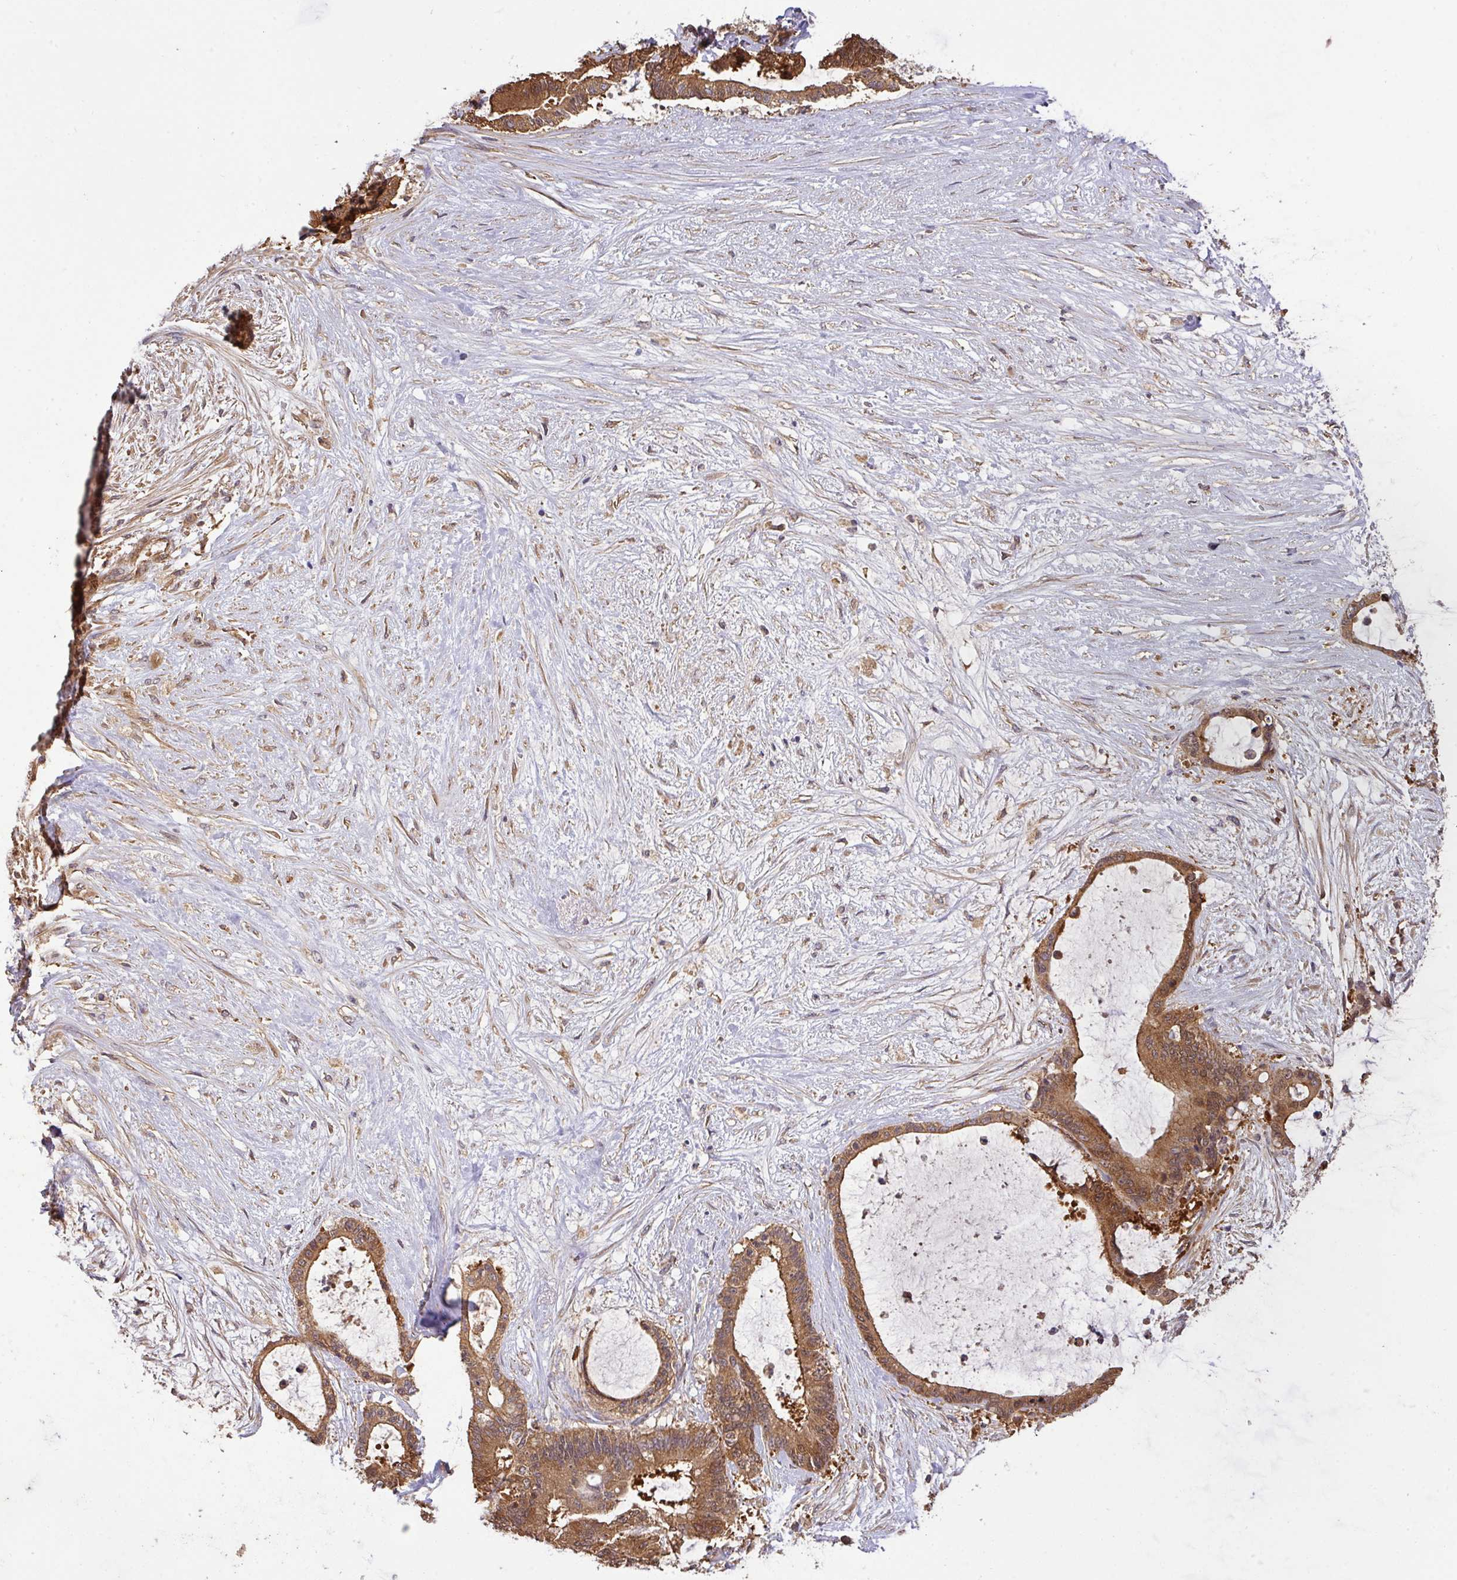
{"staining": {"intensity": "strong", "quantity": ">75%", "location": "cytoplasmic/membranous,nuclear"}, "tissue": "liver cancer", "cell_type": "Tumor cells", "image_type": "cancer", "snomed": [{"axis": "morphology", "description": "Normal tissue, NOS"}, {"axis": "morphology", "description": "Cholangiocarcinoma"}, {"axis": "topography", "description": "Liver"}, {"axis": "topography", "description": "Peripheral nerve tissue"}], "caption": "This histopathology image exhibits immunohistochemistry (IHC) staining of liver cholangiocarcinoma, with high strong cytoplasmic/membranous and nuclear staining in about >75% of tumor cells.", "gene": "GSPT1", "patient": {"sex": "female", "age": 73}}